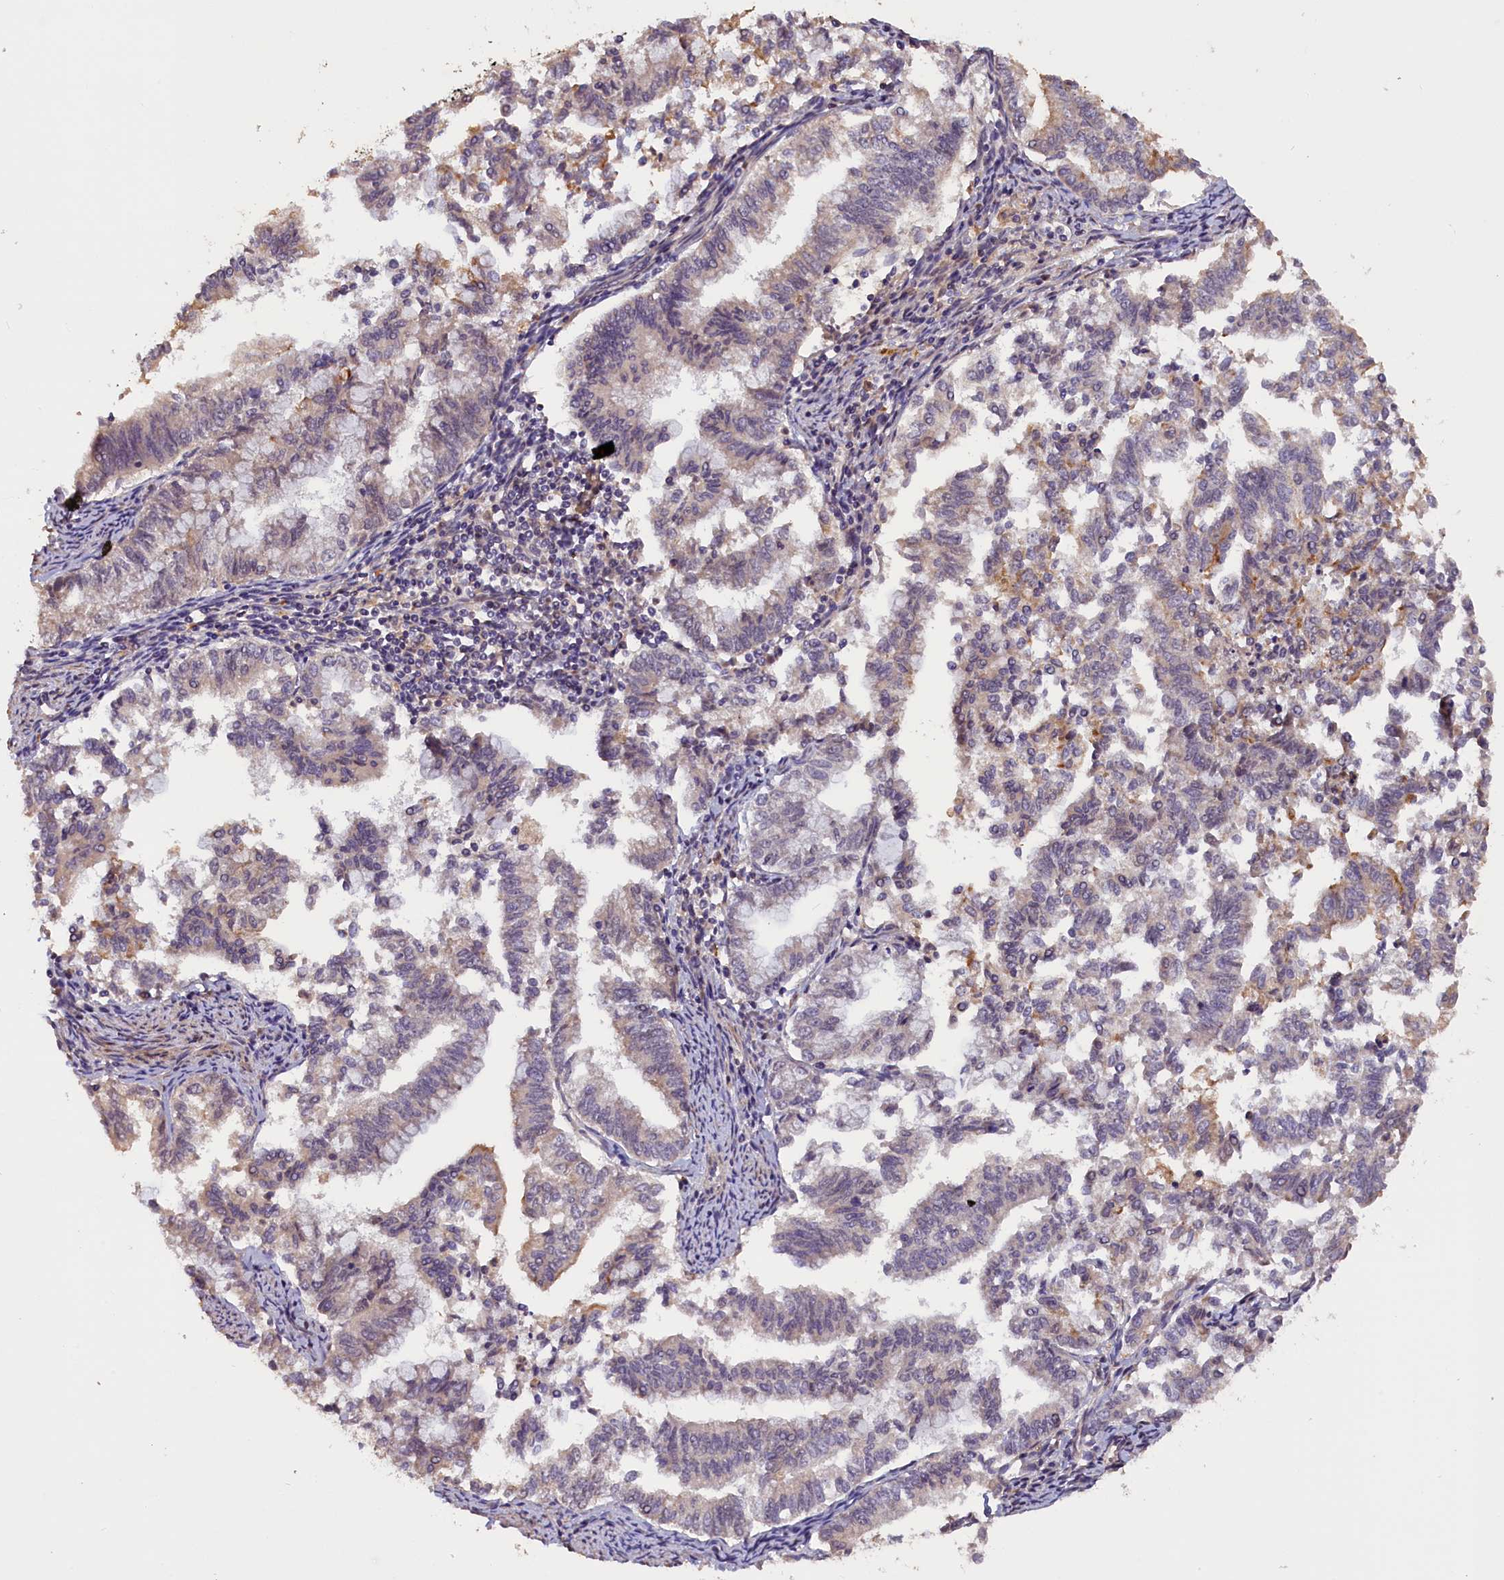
{"staining": {"intensity": "moderate", "quantity": "<25%", "location": "cytoplasmic/membranous"}, "tissue": "endometrial cancer", "cell_type": "Tumor cells", "image_type": "cancer", "snomed": [{"axis": "morphology", "description": "Adenocarcinoma, NOS"}, {"axis": "topography", "description": "Endometrium"}], "caption": "DAB immunohistochemical staining of adenocarcinoma (endometrial) shows moderate cytoplasmic/membranous protein expression in about <25% of tumor cells.", "gene": "DNAJB9", "patient": {"sex": "female", "age": 79}}